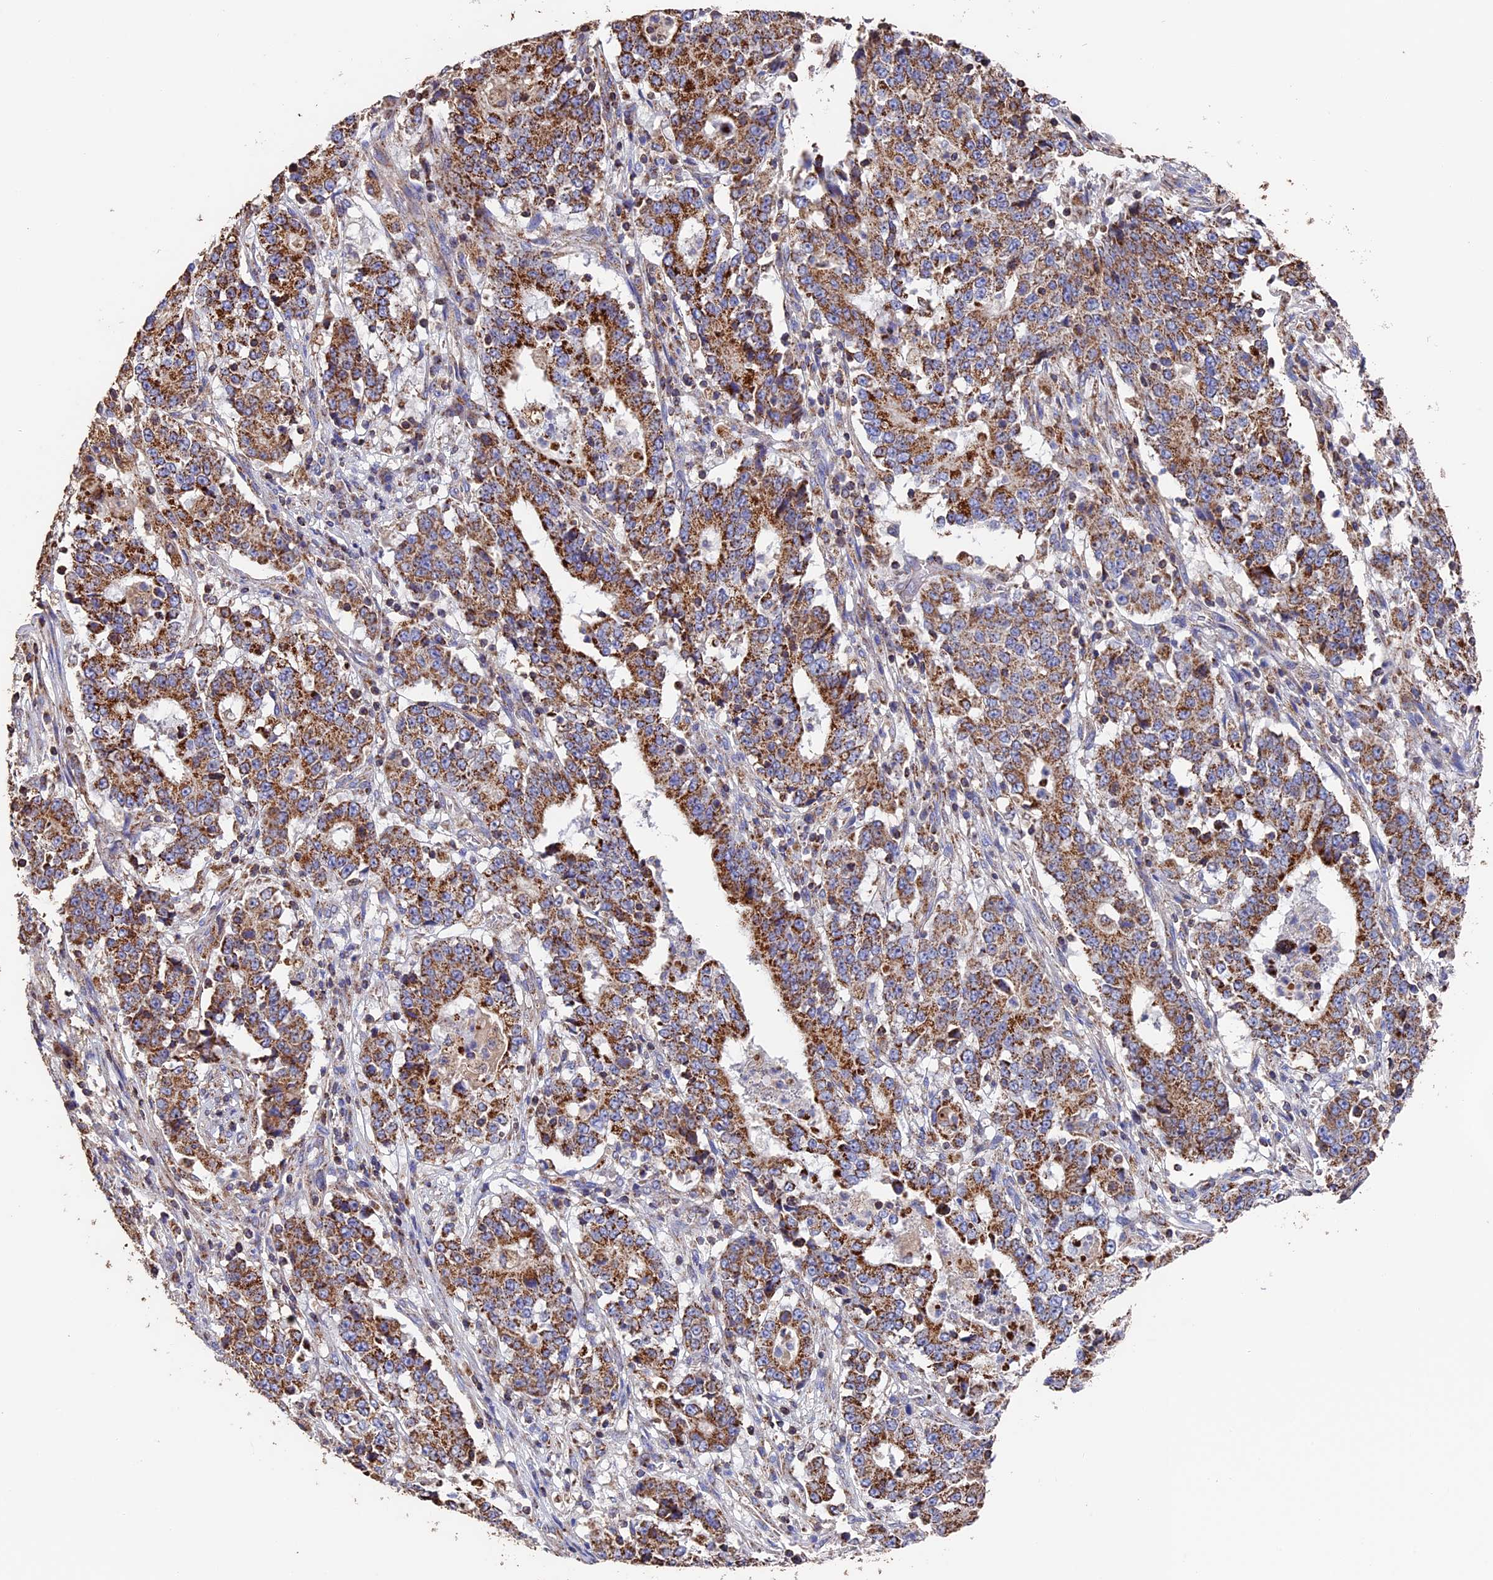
{"staining": {"intensity": "moderate", "quantity": ">75%", "location": "cytoplasmic/membranous"}, "tissue": "stomach cancer", "cell_type": "Tumor cells", "image_type": "cancer", "snomed": [{"axis": "morphology", "description": "Adenocarcinoma, NOS"}, {"axis": "topography", "description": "Stomach"}], "caption": "Tumor cells display medium levels of moderate cytoplasmic/membranous positivity in about >75% of cells in adenocarcinoma (stomach).", "gene": "ADAT1", "patient": {"sex": "male", "age": 59}}